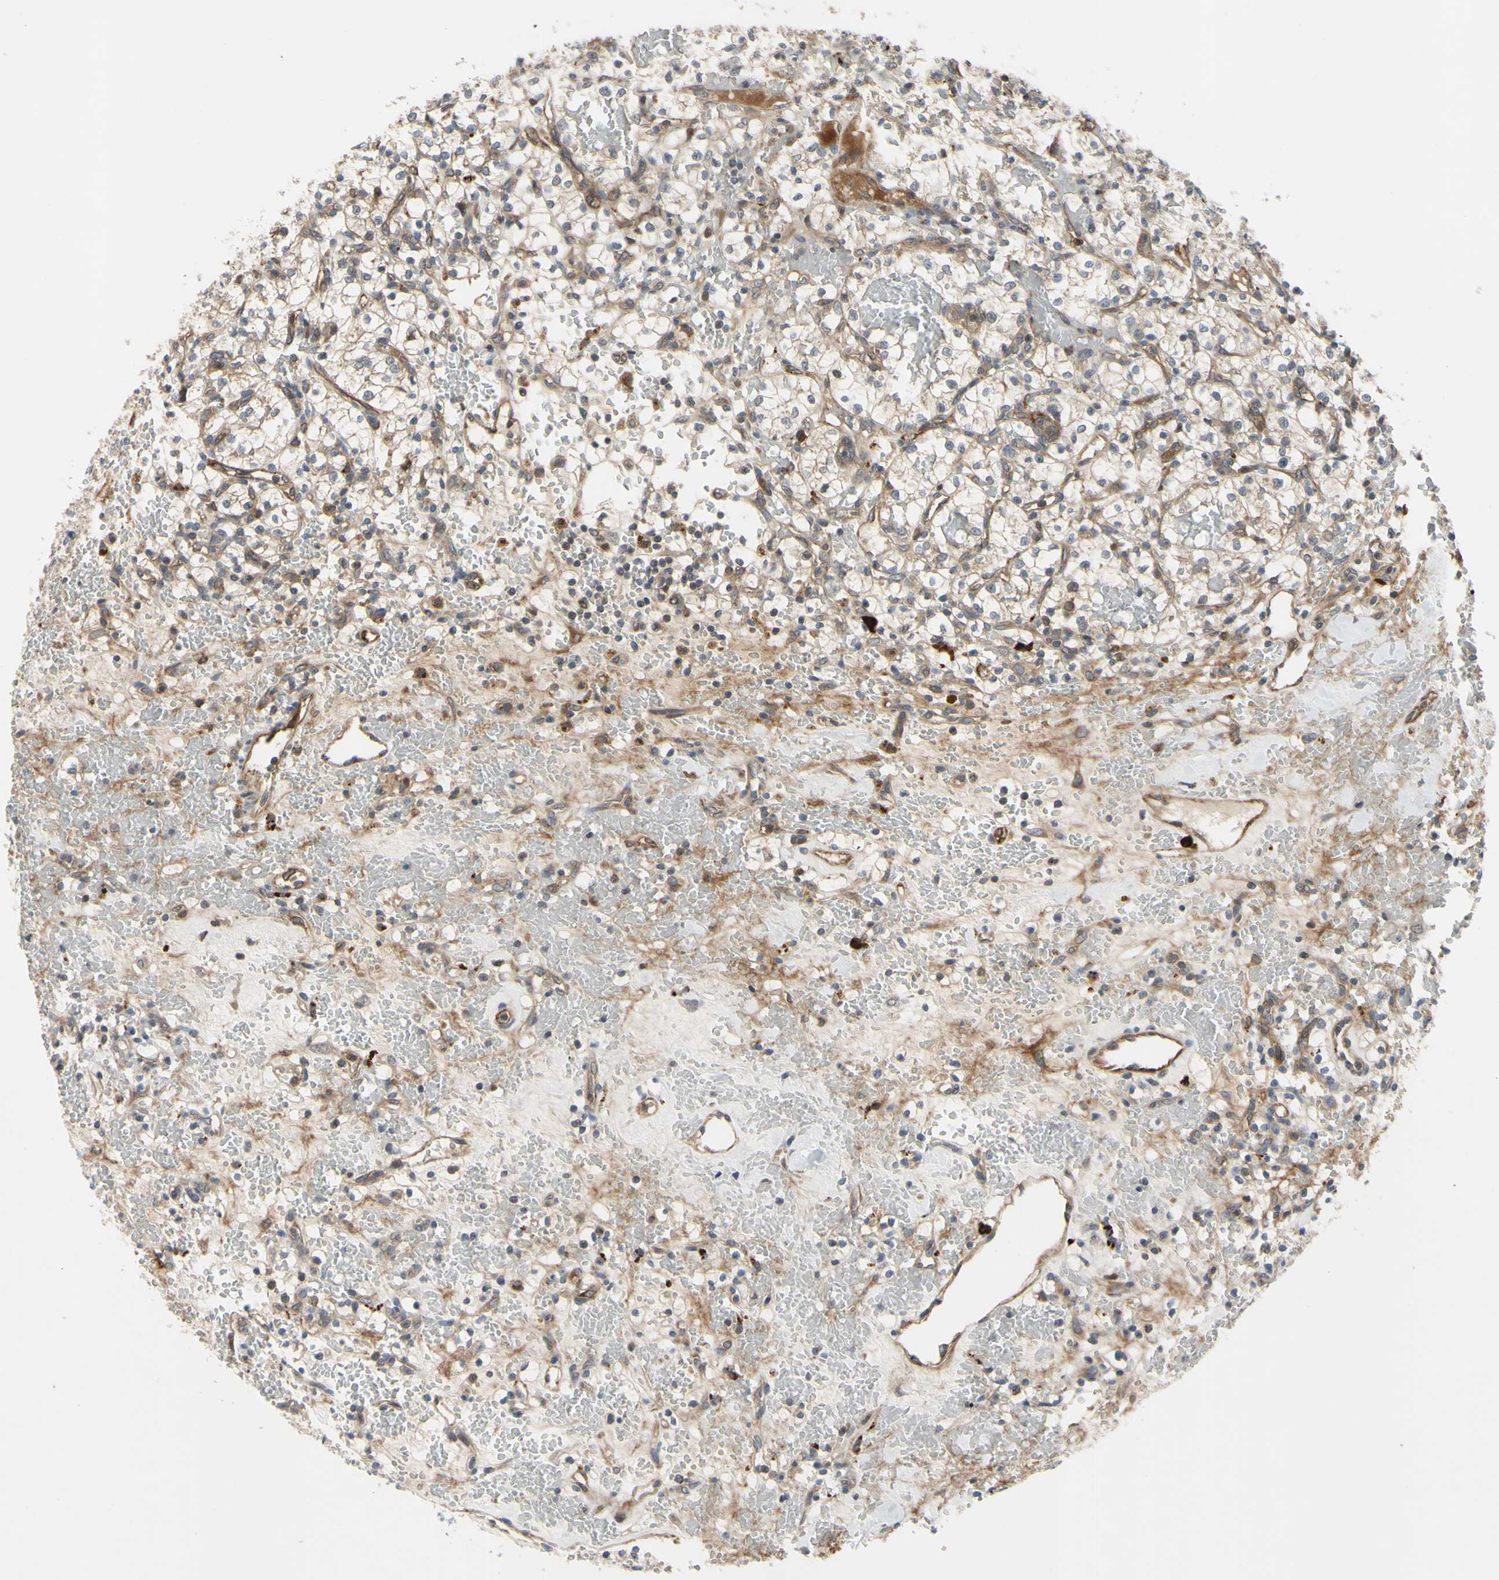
{"staining": {"intensity": "weak", "quantity": "<25%", "location": "cytoplasmic/membranous"}, "tissue": "renal cancer", "cell_type": "Tumor cells", "image_type": "cancer", "snomed": [{"axis": "morphology", "description": "Adenocarcinoma, NOS"}, {"axis": "topography", "description": "Kidney"}], "caption": "Renal cancer (adenocarcinoma) was stained to show a protein in brown. There is no significant expression in tumor cells.", "gene": "XIAP", "patient": {"sex": "female", "age": 60}}